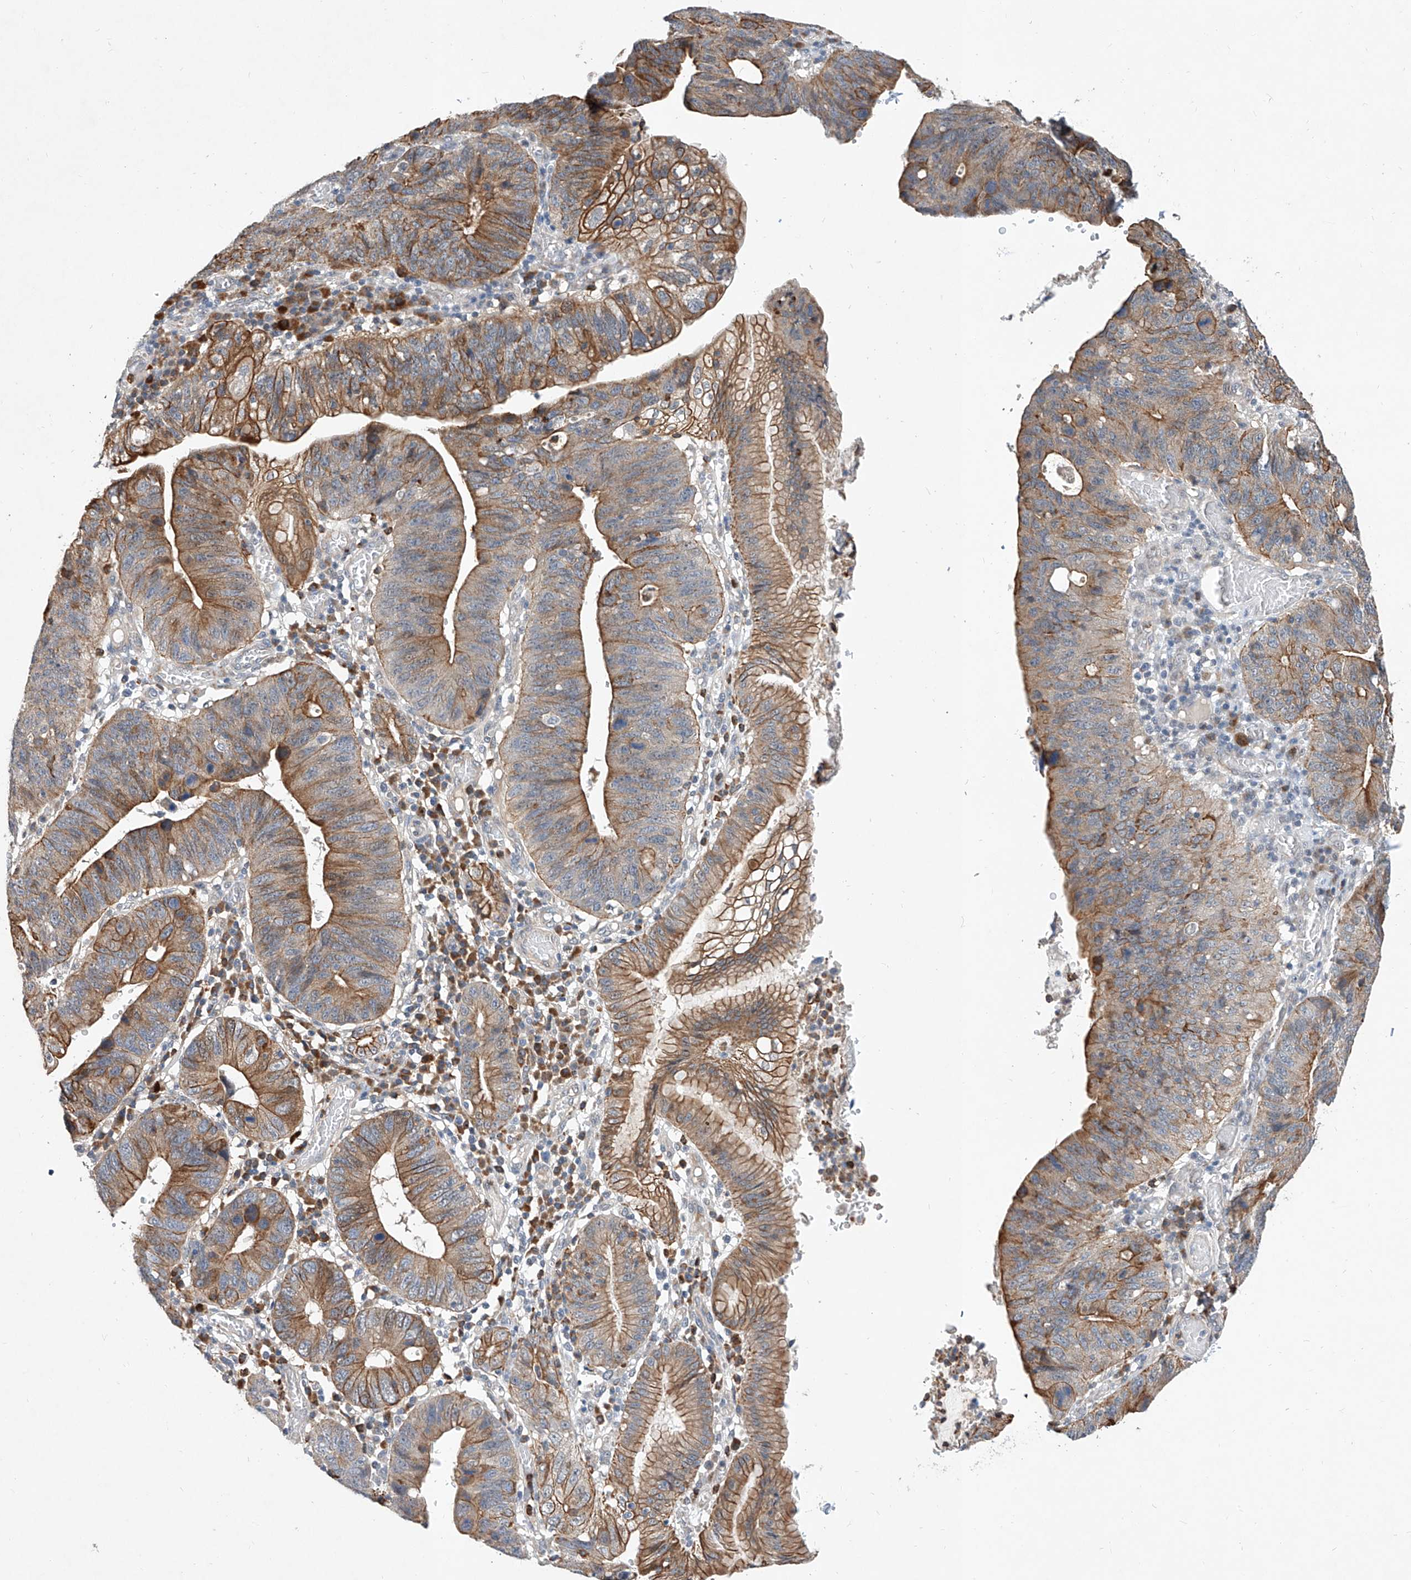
{"staining": {"intensity": "moderate", "quantity": ">75%", "location": "cytoplasmic/membranous"}, "tissue": "stomach cancer", "cell_type": "Tumor cells", "image_type": "cancer", "snomed": [{"axis": "morphology", "description": "Adenocarcinoma, NOS"}, {"axis": "topography", "description": "Stomach"}], "caption": "Immunohistochemistry (IHC) micrograph of stomach cancer stained for a protein (brown), which shows medium levels of moderate cytoplasmic/membranous expression in approximately >75% of tumor cells.", "gene": "MFSD4B", "patient": {"sex": "male", "age": 59}}